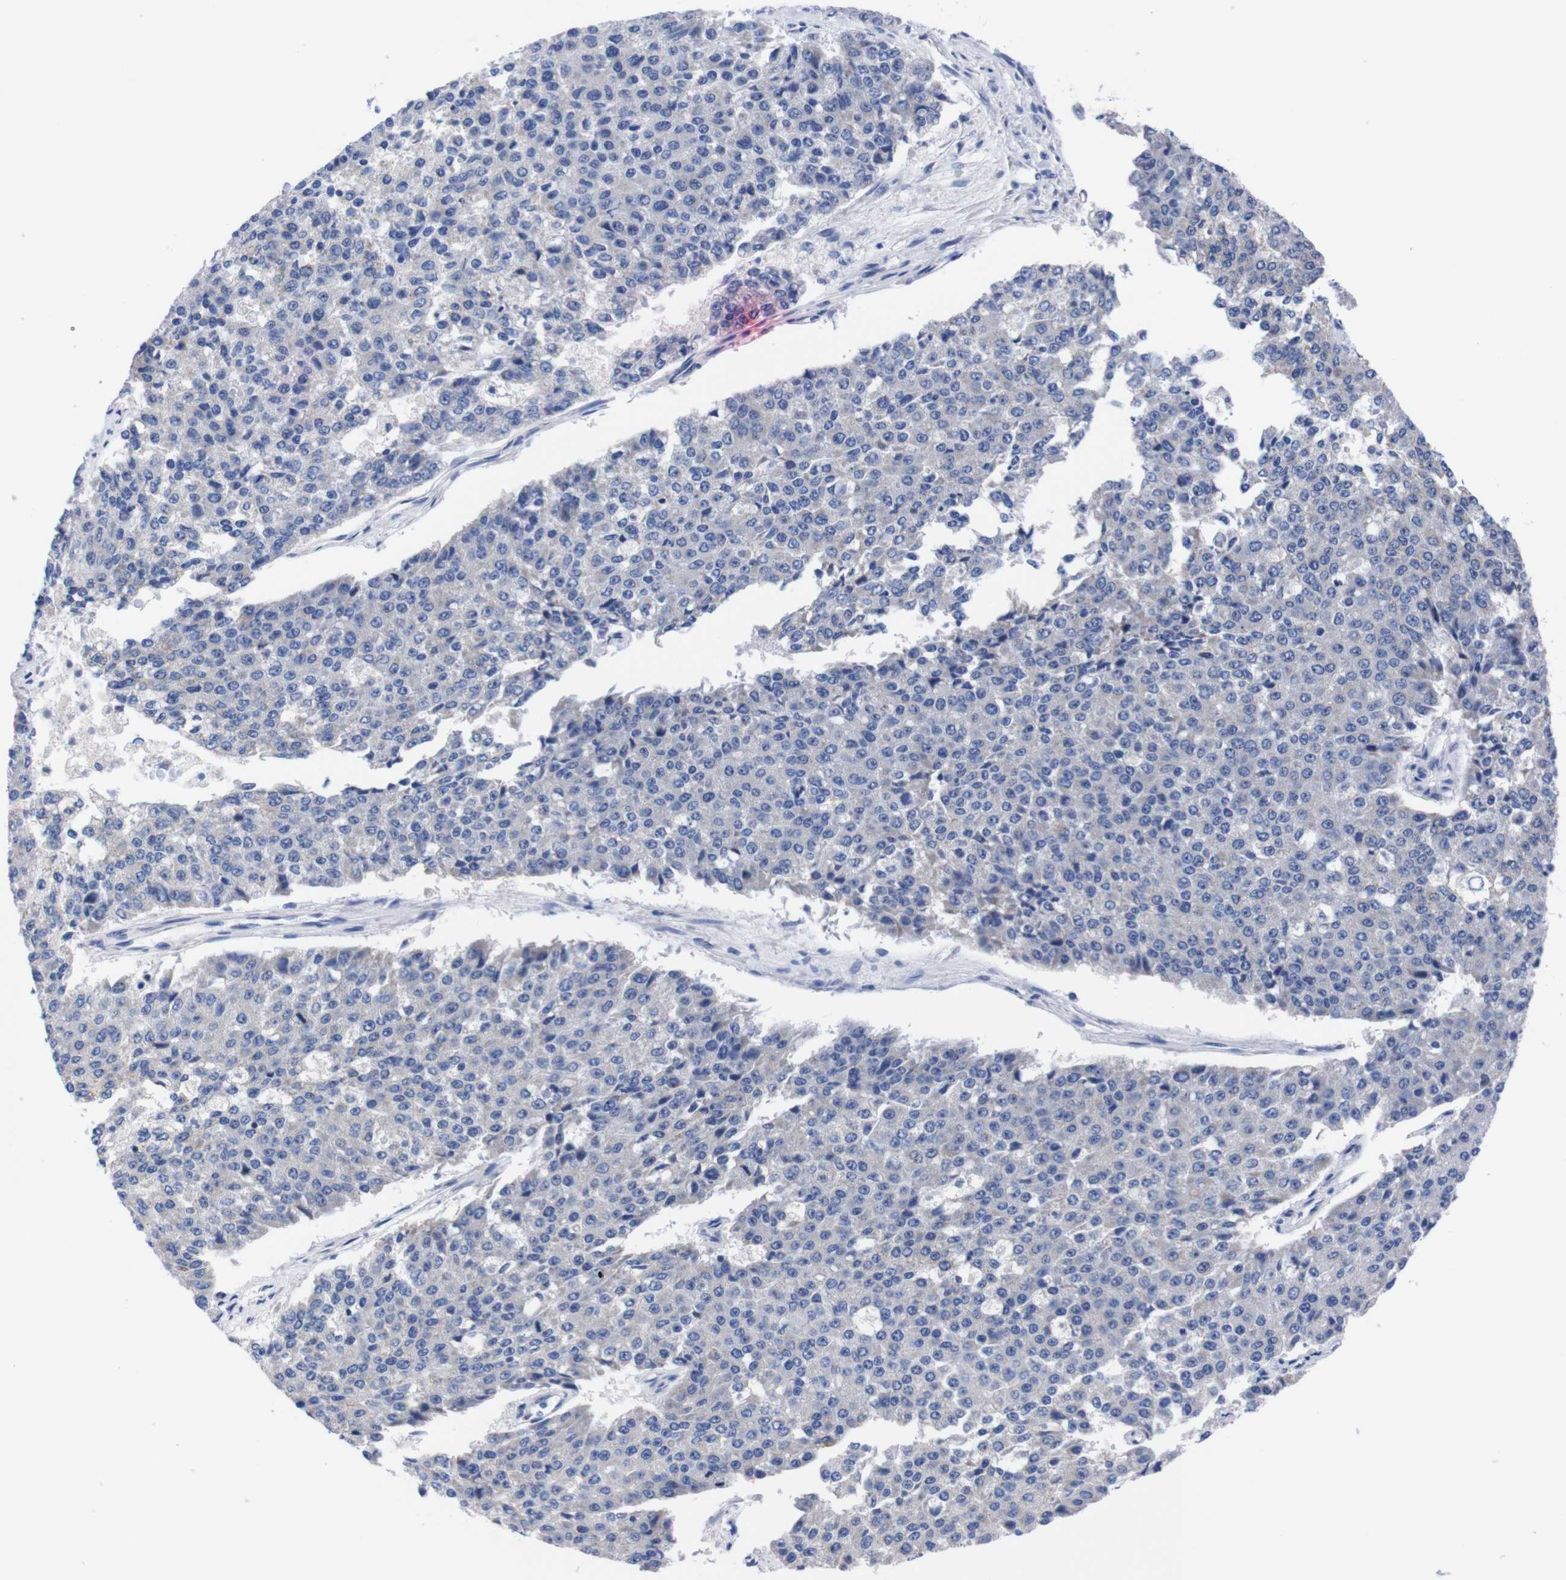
{"staining": {"intensity": "negative", "quantity": "none", "location": "none"}, "tissue": "pancreatic cancer", "cell_type": "Tumor cells", "image_type": "cancer", "snomed": [{"axis": "morphology", "description": "Adenocarcinoma, NOS"}, {"axis": "topography", "description": "Pancreas"}], "caption": "Immunohistochemistry (IHC) photomicrograph of neoplastic tissue: pancreatic cancer (adenocarcinoma) stained with DAB (3,3'-diaminobenzidine) reveals no significant protein staining in tumor cells.", "gene": "FAM210A", "patient": {"sex": "male", "age": 50}}